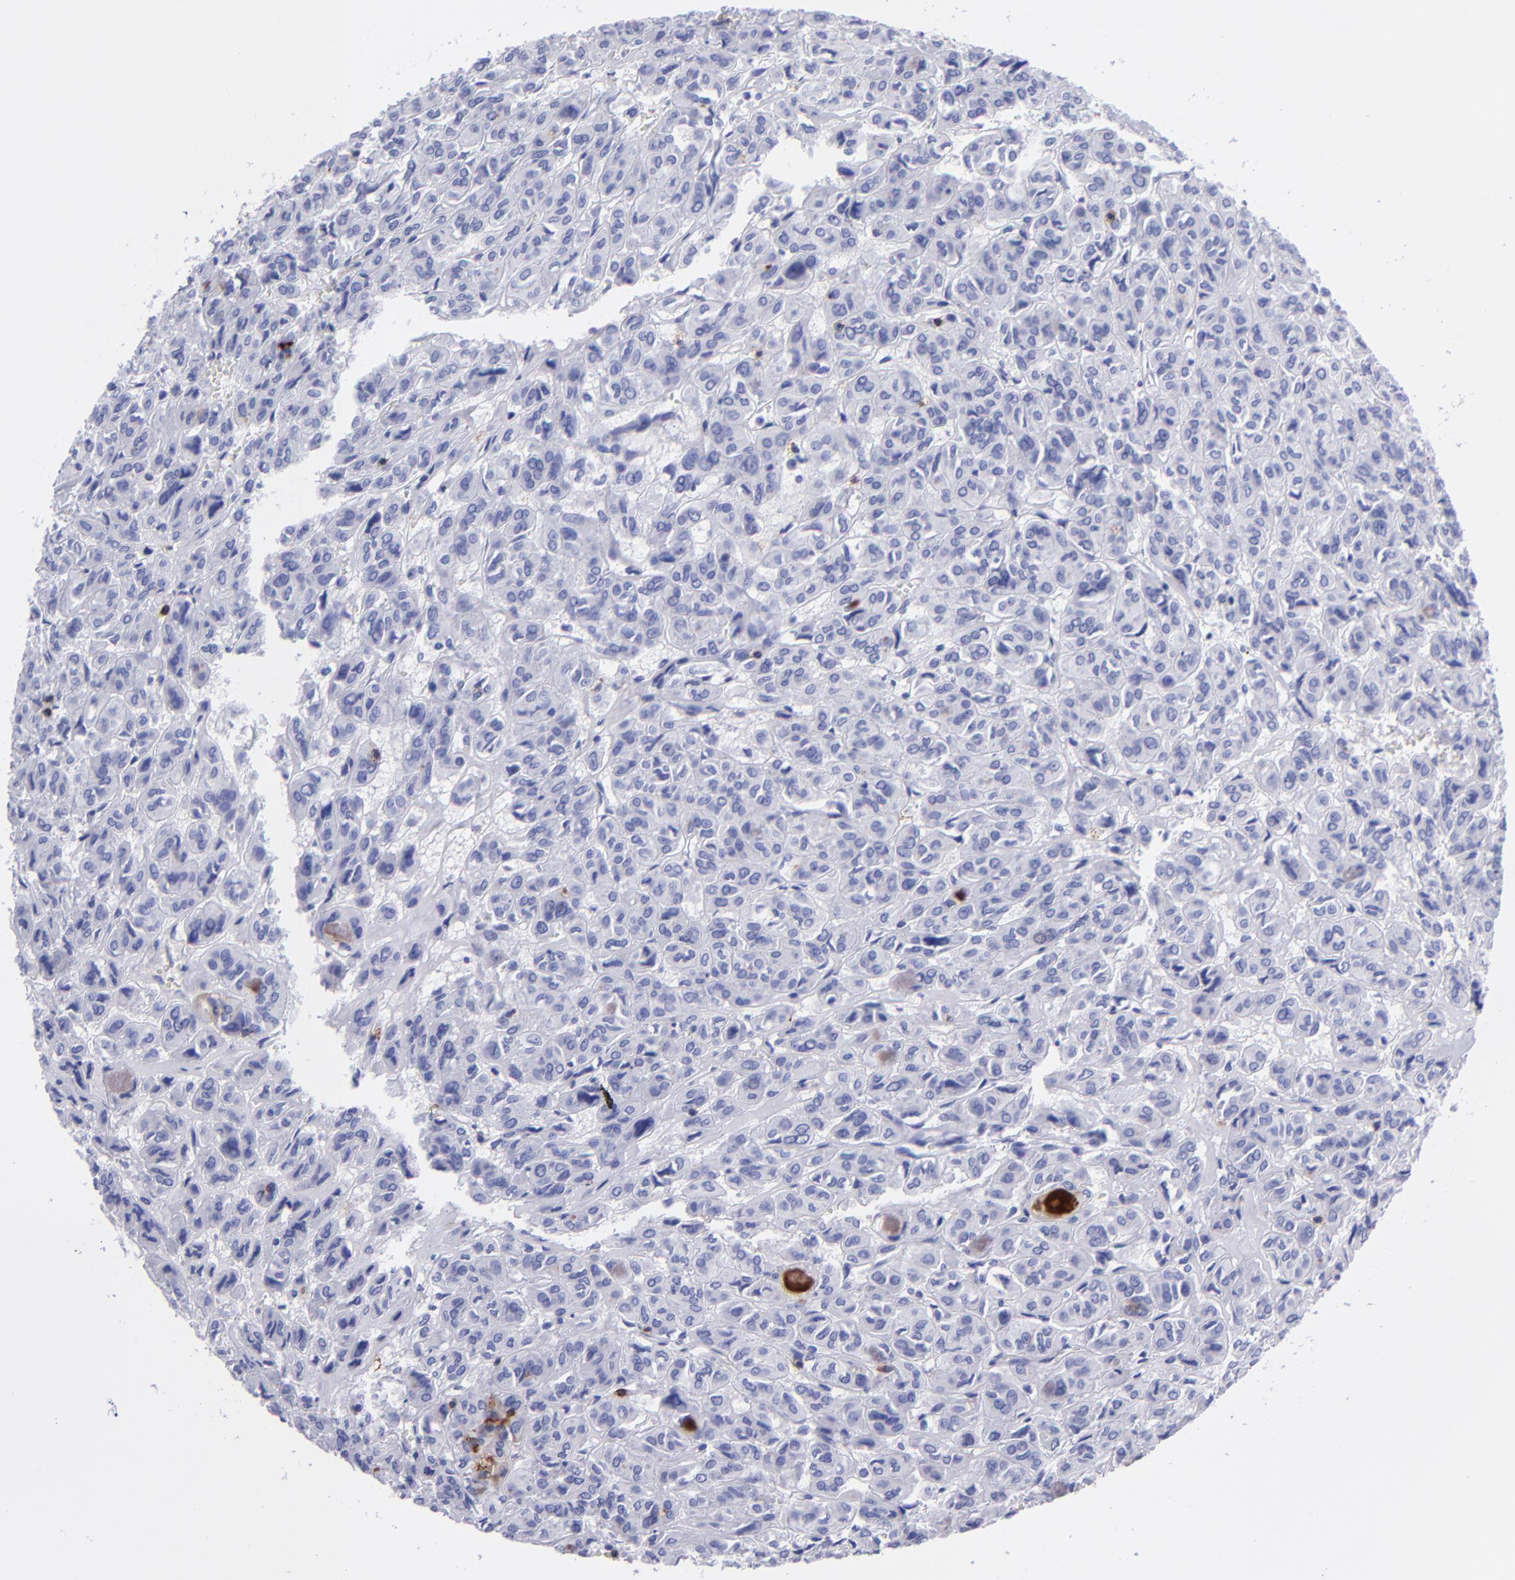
{"staining": {"intensity": "moderate", "quantity": "<25%", "location": "cytoplasmic/membranous"}, "tissue": "thyroid cancer", "cell_type": "Tumor cells", "image_type": "cancer", "snomed": [{"axis": "morphology", "description": "Follicular adenoma carcinoma, NOS"}, {"axis": "topography", "description": "Thyroid gland"}], "caption": "Thyroid follicular adenoma carcinoma was stained to show a protein in brown. There is low levels of moderate cytoplasmic/membranous staining in approximately <25% of tumor cells. The staining is performed using DAB (3,3'-diaminobenzidine) brown chromogen to label protein expression. The nuclei are counter-stained blue using hematoxylin.", "gene": "CD6", "patient": {"sex": "female", "age": 71}}